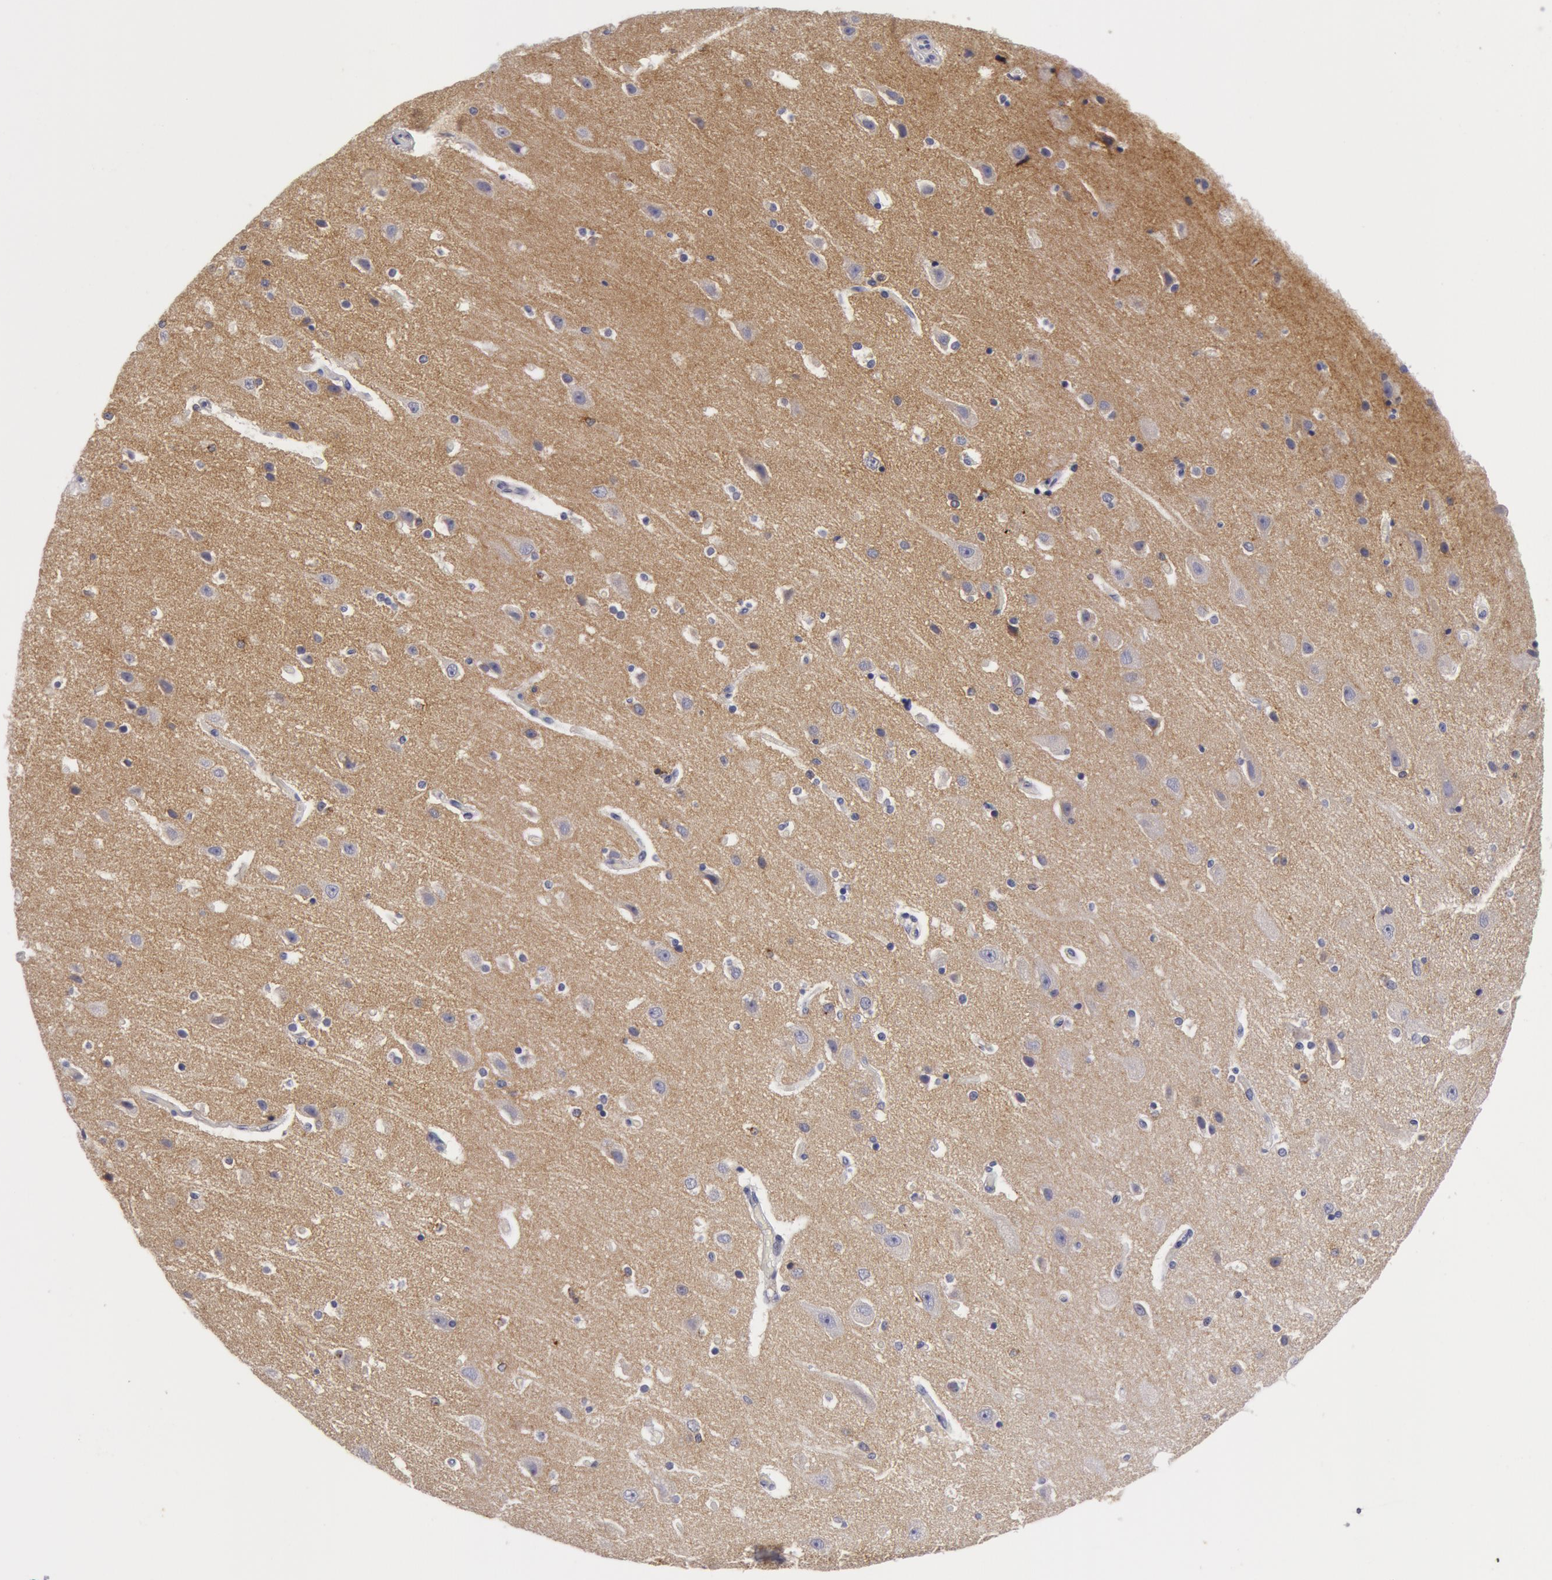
{"staining": {"intensity": "moderate", "quantity": "<25%", "location": "cytoplasmic/membranous"}, "tissue": "caudate", "cell_type": "Glial cells", "image_type": "normal", "snomed": [{"axis": "morphology", "description": "Normal tissue, NOS"}, {"axis": "topography", "description": "Lateral ventricle wall"}], "caption": "The micrograph displays staining of unremarkable caudate, revealing moderate cytoplasmic/membranous protein positivity (brown color) within glial cells. (brown staining indicates protein expression, while blue staining denotes nuclei).", "gene": "NLGN4X", "patient": {"sex": "female", "age": 54}}